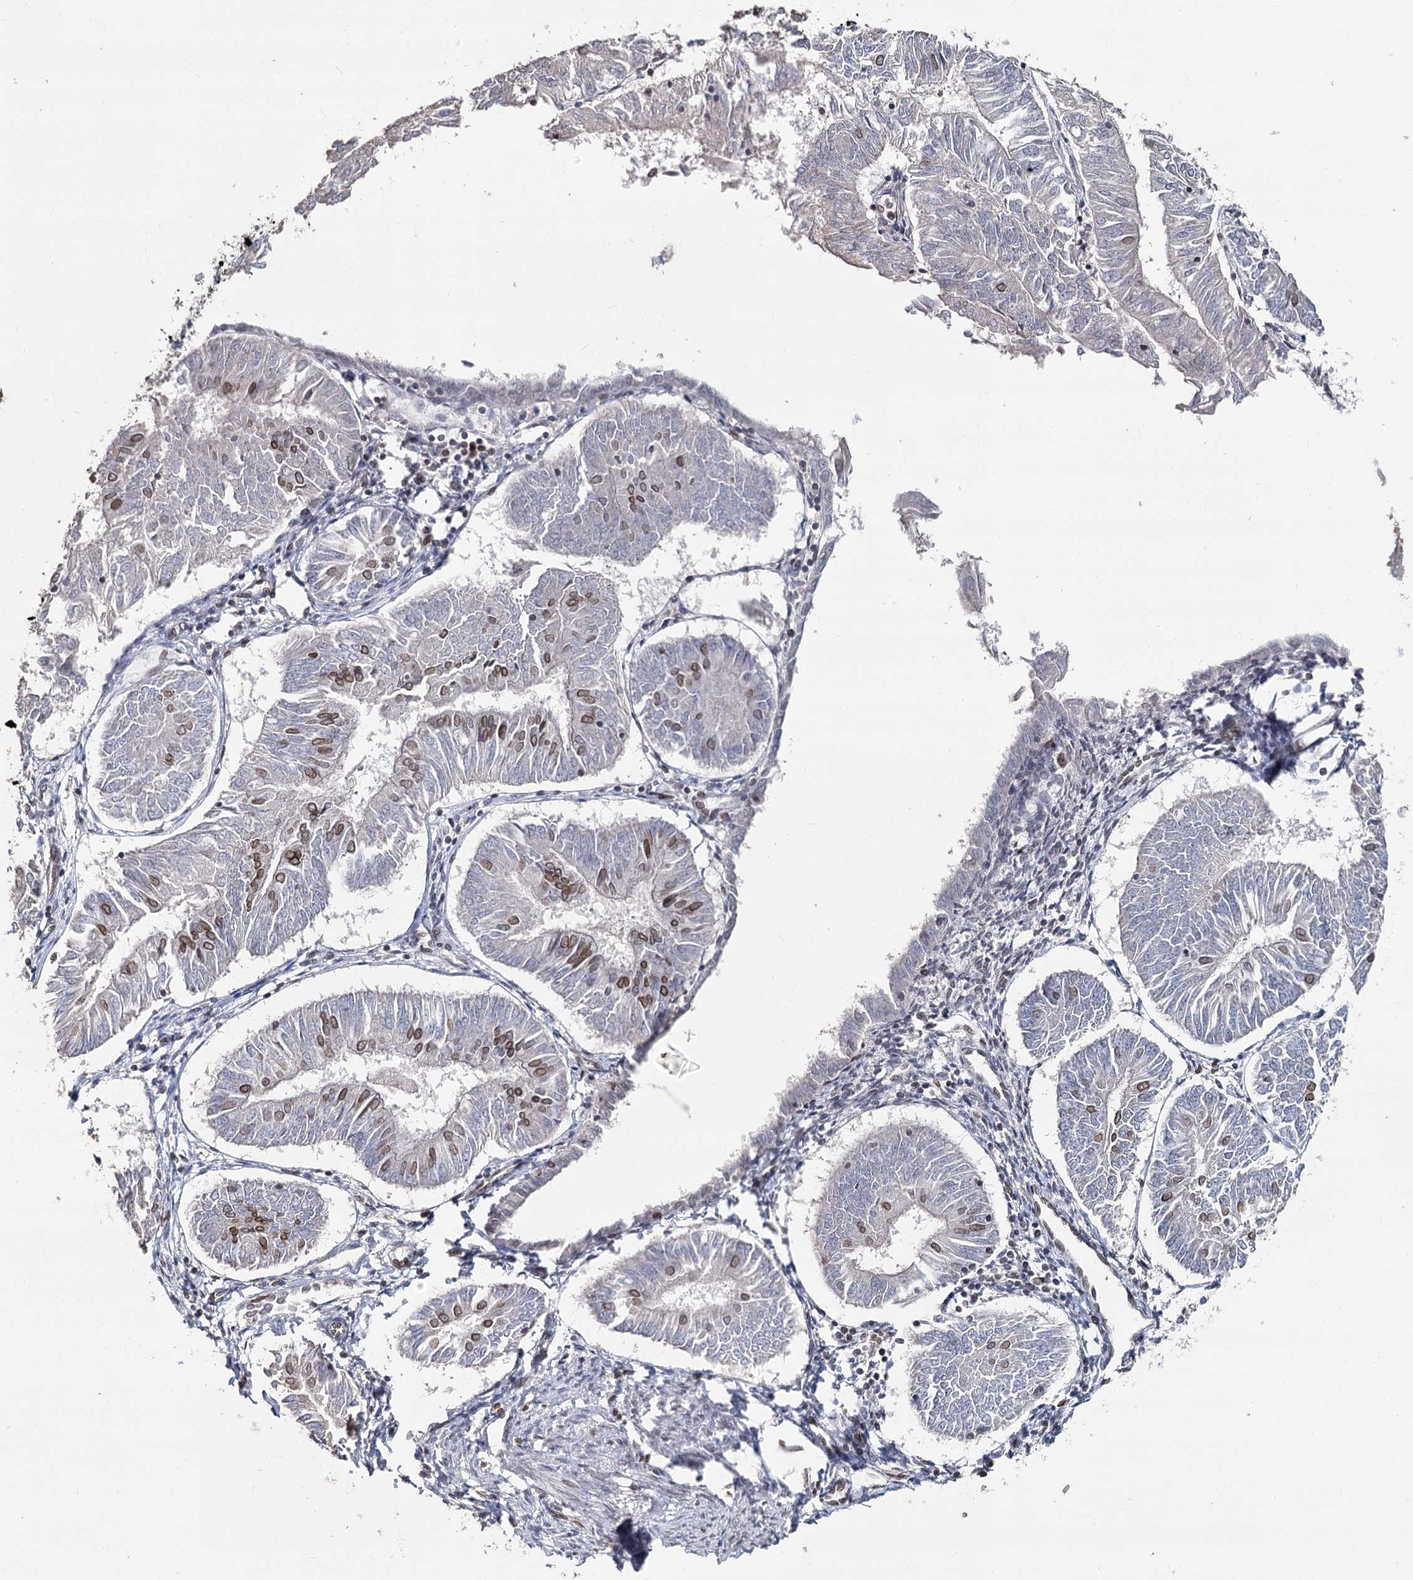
{"staining": {"intensity": "moderate", "quantity": "<25%", "location": "cytoplasmic/membranous,nuclear"}, "tissue": "endometrial cancer", "cell_type": "Tumor cells", "image_type": "cancer", "snomed": [{"axis": "morphology", "description": "Adenocarcinoma, NOS"}, {"axis": "topography", "description": "Endometrium"}], "caption": "Immunohistochemical staining of human endometrial cancer demonstrates moderate cytoplasmic/membranous and nuclear protein positivity in about <25% of tumor cells. The protein of interest is stained brown, and the nuclei are stained in blue (DAB IHC with brightfield microscopy, high magnification).", "gene": "KIAA0930", "patient": {"sex": "female", "age": 58}}